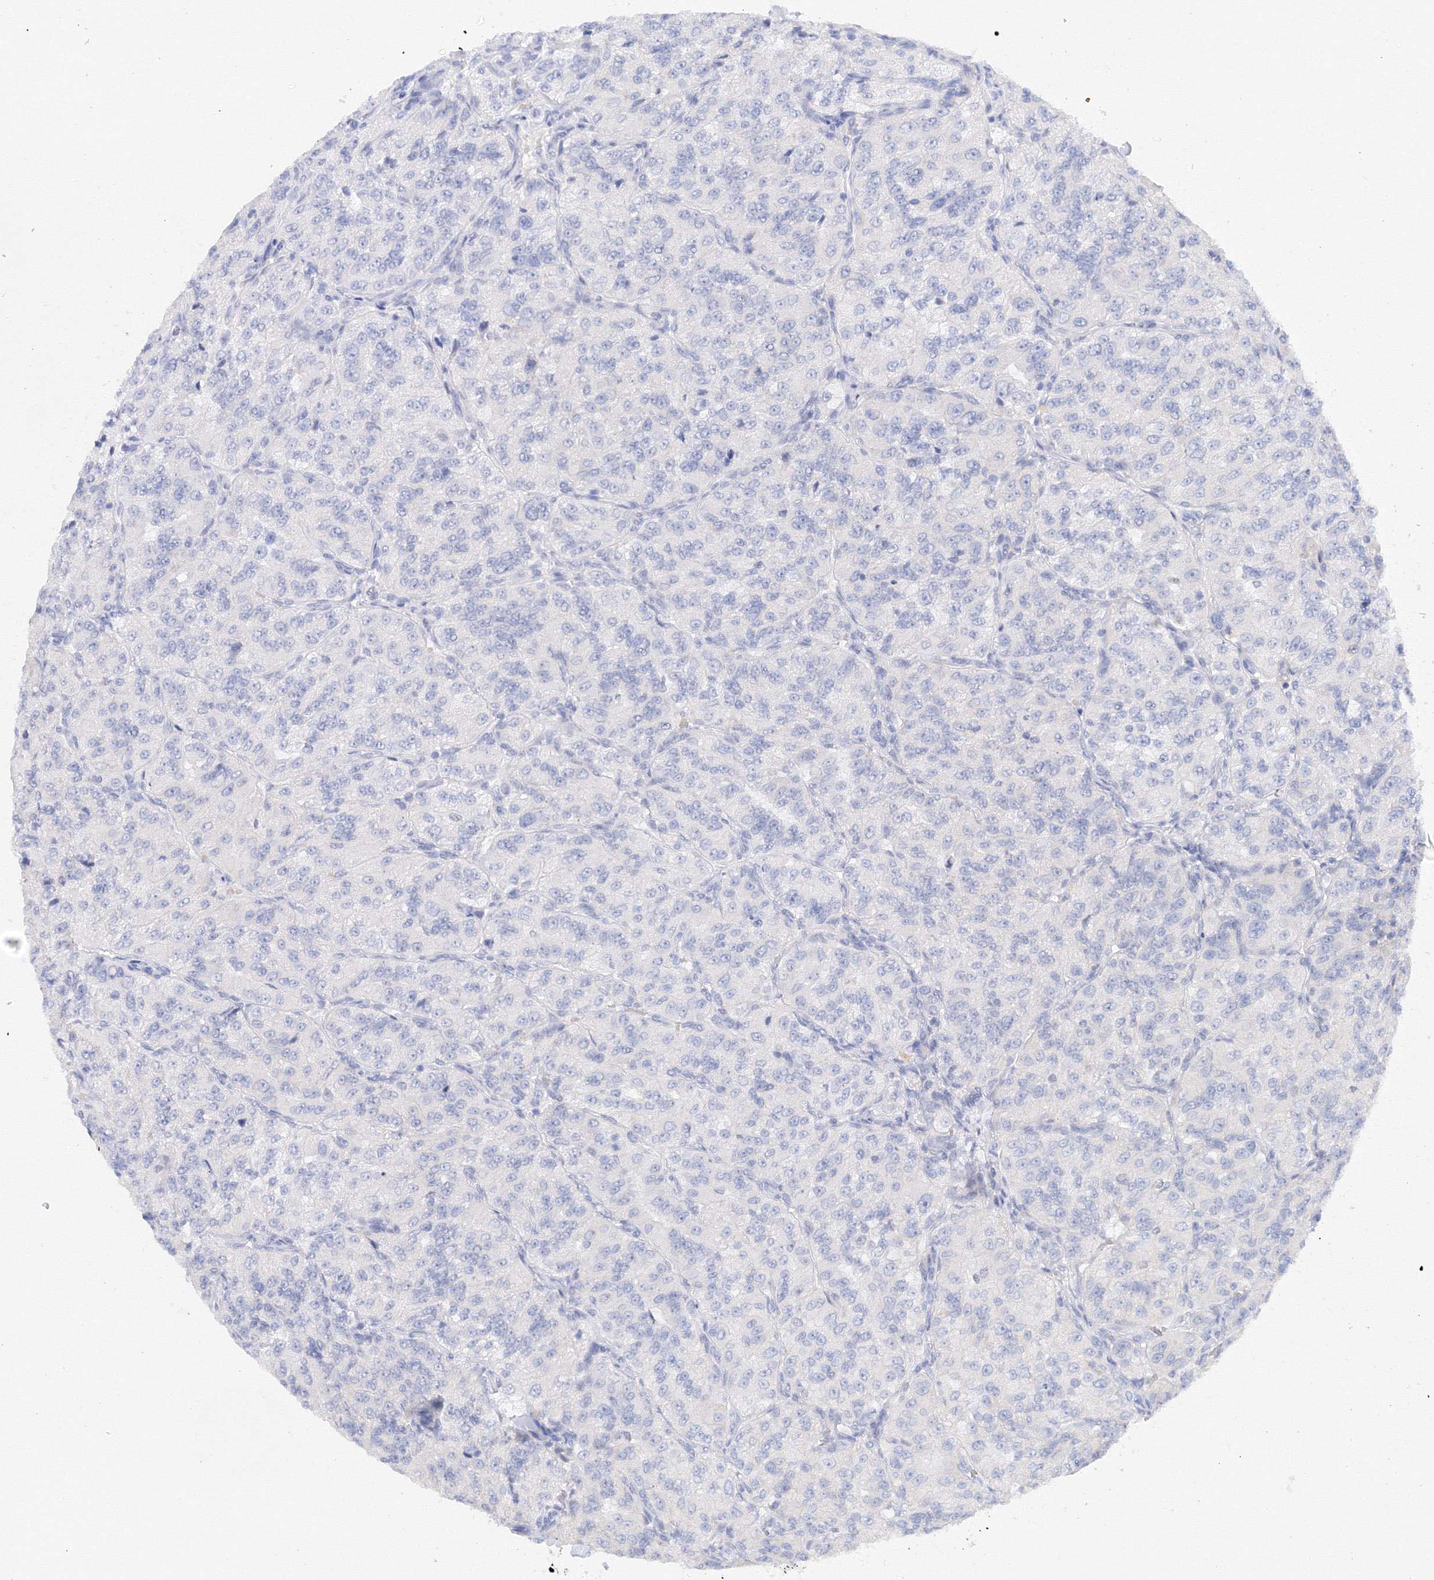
{"staining": {"intensity": "negative", "quantity": "none", "location": "none"}, "tissue": "renal cancer", "cell_type": "Tumor cells", "image_type": "cancer", "snomed": [{"axis": "morphology", "description": "Adenocarcinoma, NOS"}, {"axis": "topography", "description": "Kidney"}], "caption": "There is no significant positivity in tumor cells of renal cancer (adenocarcinoma).", "gene": "TAMM41", "patient": {"sex": "female", "age": 63}}